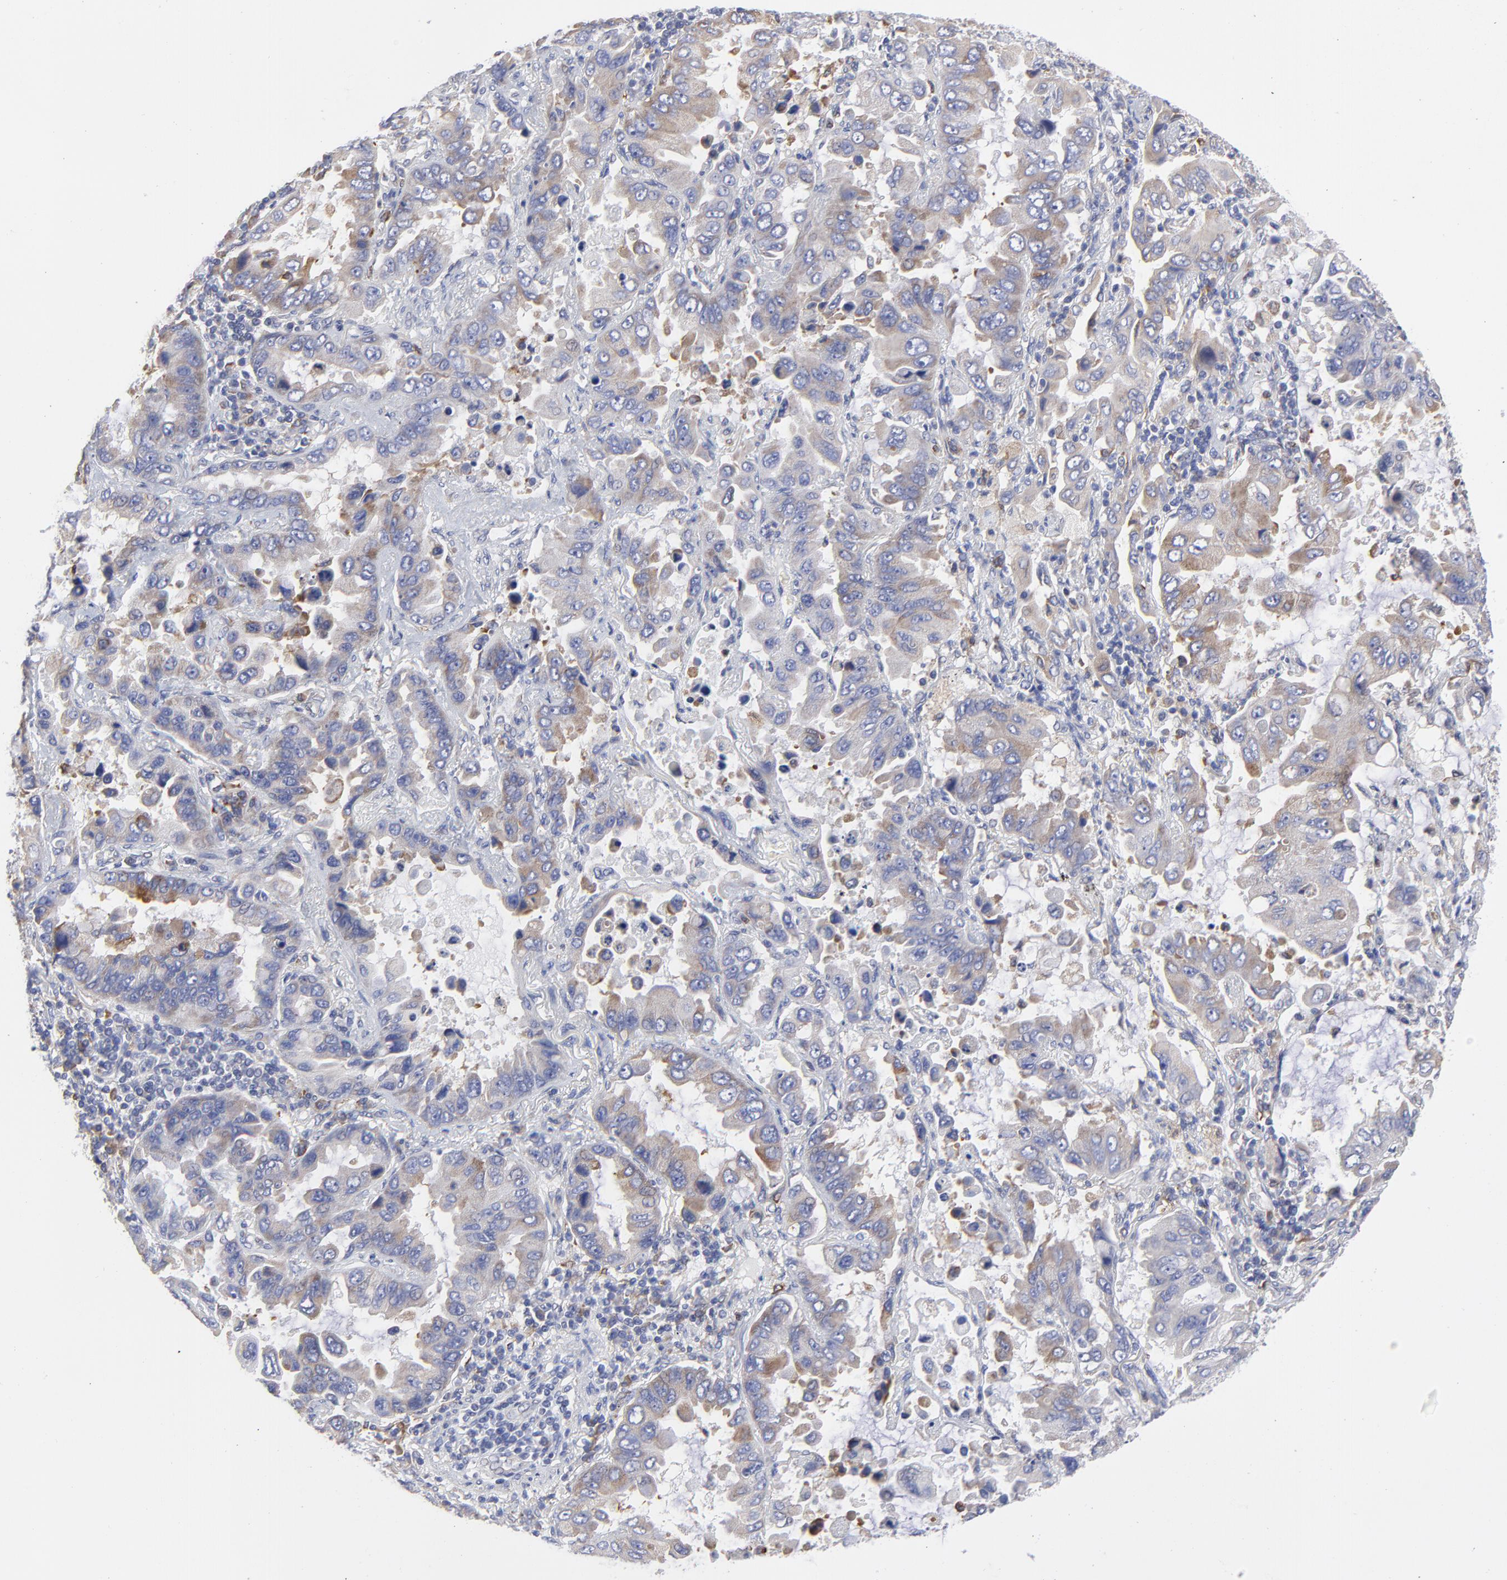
{"staining": {"intensity": "moderate", "quantity": "25%-75%", "location": "cytoplasmic/membranous"}, "tissue": "lung cancer", "cell_type": "Tumor cells", "image_type": "cancer", "snomed": [{"axis": "morphology", "description": "Adenocarcinoma, NOS"}, {"axis": "topography", "description": "Lung"}], "caption": "Tumor cells exhibit moderate cytoplasmic/membranous positivity in approximately 25%-75% of cells in lung adenocarcinoma.", "gene": "MOSPD2", "patient": {"sex": "male", "age": 64}}